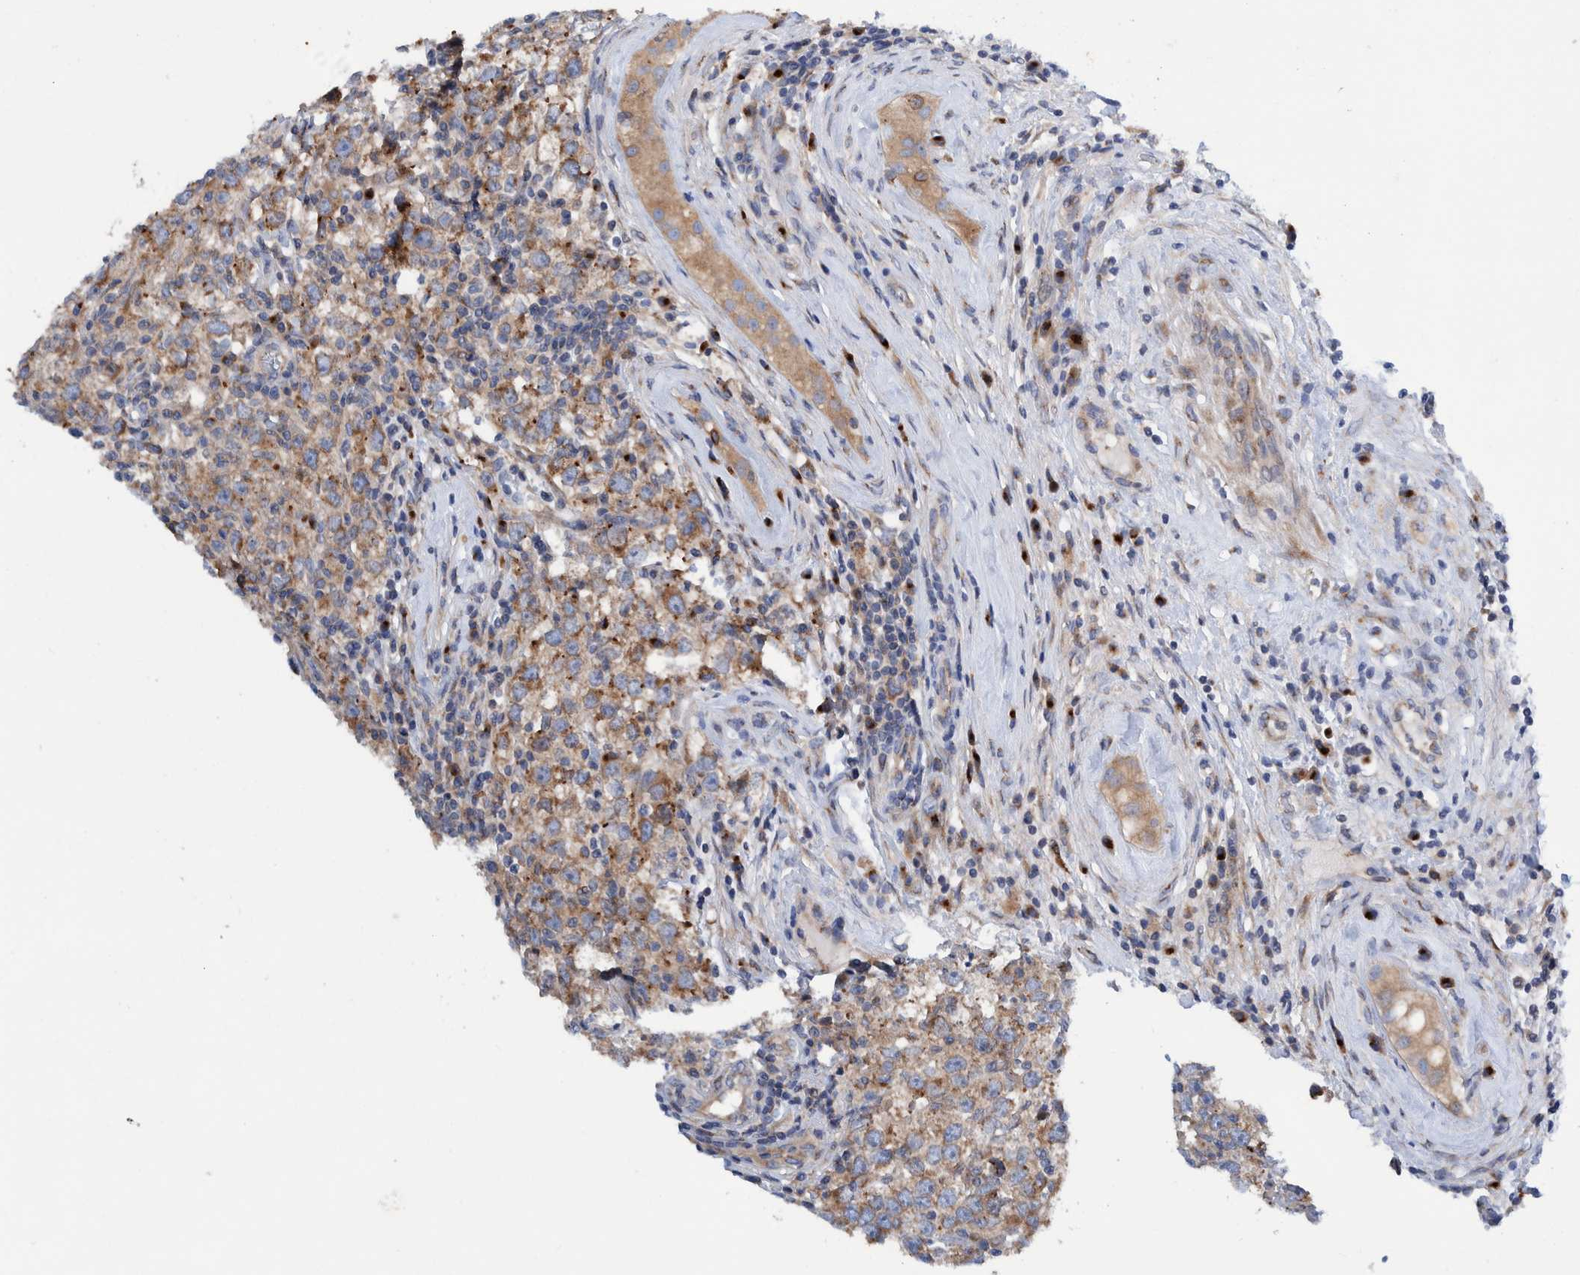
{"staining": {"intensity": "weak", "quantity": ">75%", "location": "cytoplasmic/membranous"}, "tissue": "testis cancer", "cell_type": "Tumor cells", "image_type": "cancer", "snomed": [{"axis": "morphology", "description": "Seminoma, NOS"}, {"axis": "morphology", "description": "Carcinoma, Embryonal, NOS"}, {"axis": "topography", "description": "Testis"}], "caption": "Human testis seminoma stained with a protein marker shows weak staining in tumor cells.", "gene": "TRIM58", "patient": {"sex": "male", "age": 28}}